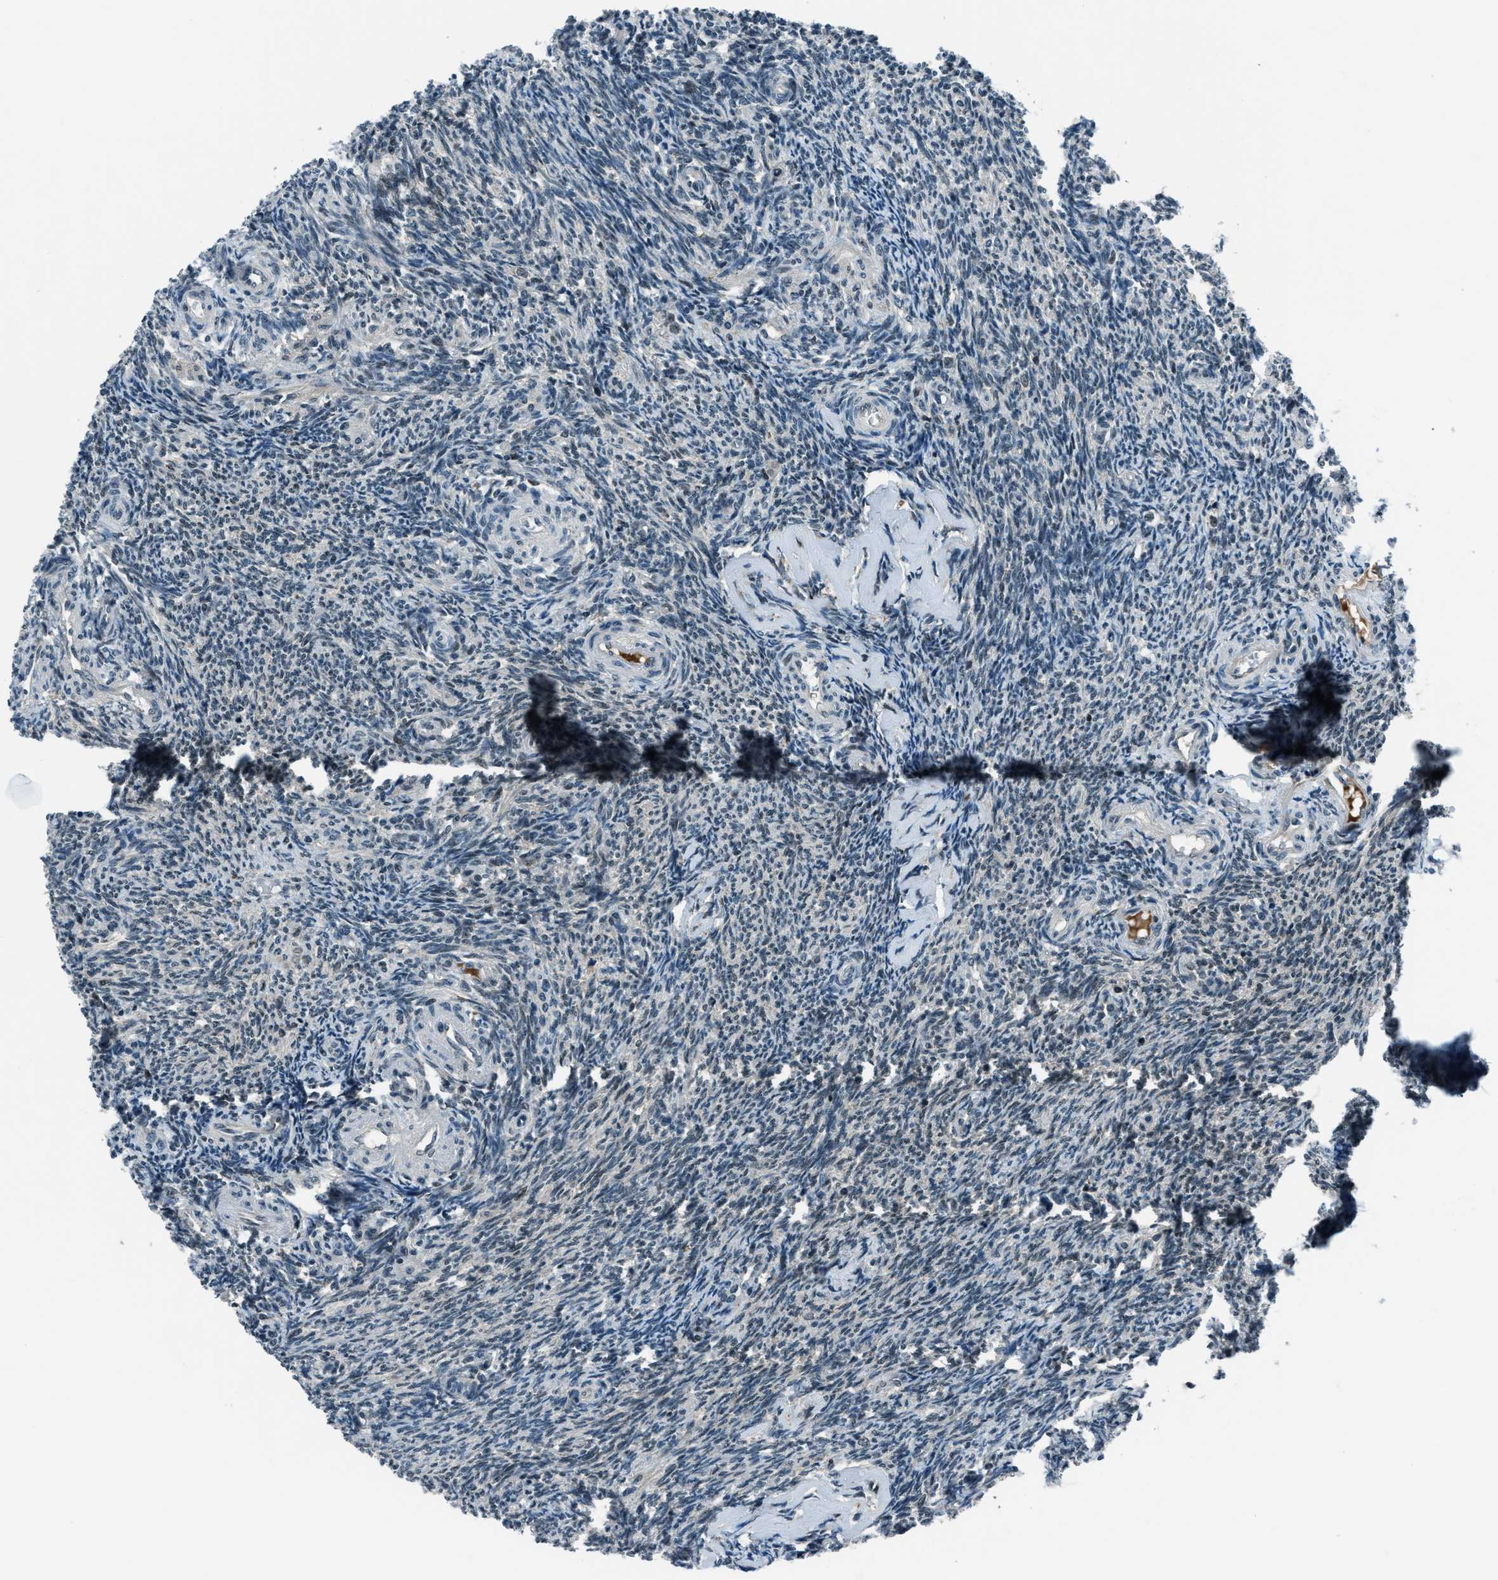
{"staining": {"intensity": "moderate", "quantity": ">75%", "location": "cytoplasmic/membranous"}, "tissue": "ovary", "cell_type": "Follicle cells", "image_type": "normal", "snomed": [{"axis": "morphology", "description": "Normal tissue, NOS"}, {"axis": "topography", "description": "Ovary"}], "caption": "A medium amount of moderate cytoplasmic/membranous positivity is seen in about >75% of follicle cells in unremarkable ovary. The protein is stained brown, and the nuclei are stained in blue (DAB (3,3'-diaminobenzidine) IHC with brightfield microscopy, high magnification).", "gene": "ACTL9", "patient": {"sex": "female", "age": 41}}